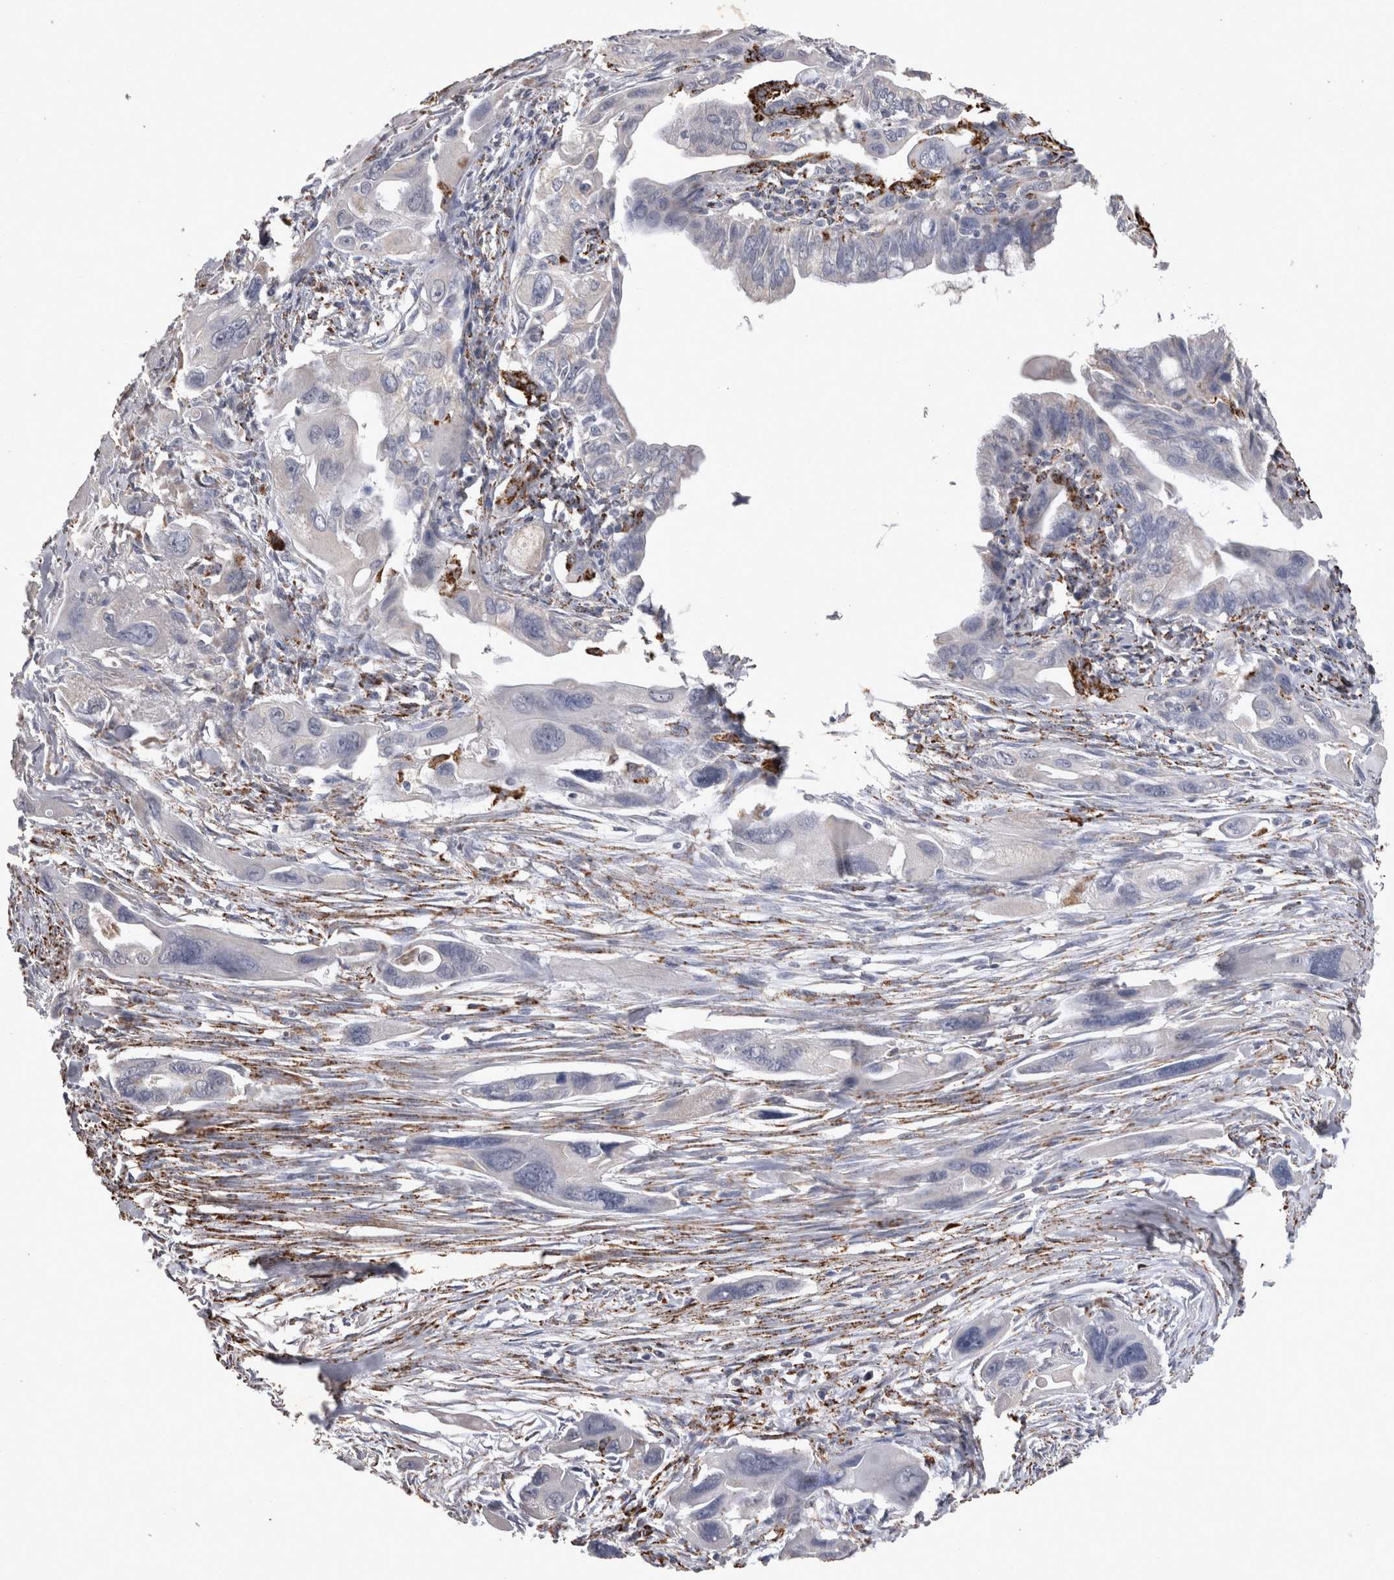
{"staining": {"intensity": "negative", "quantity": "none", "location": "none"}, "tissue": "pancreatic cancer", "cell_type": "Tumor cells", "image_type": "cancer", "snomed": [{"axis": "morphology", "description": "Adenocarcinoma, NOS"}, {"axis": "topography", "description": "Pancreas"}], "caption": "Adenocarcinoma (pancreatic) was stained to show a protein in brown. There is no significant staining in tumor cells. (DAB (3,3'-diaminobenzidine) IHC visualized using brightfield microscopy, high magnification).", "gene": "DKK3", "patient": {"sex": "male", "age": 73}}